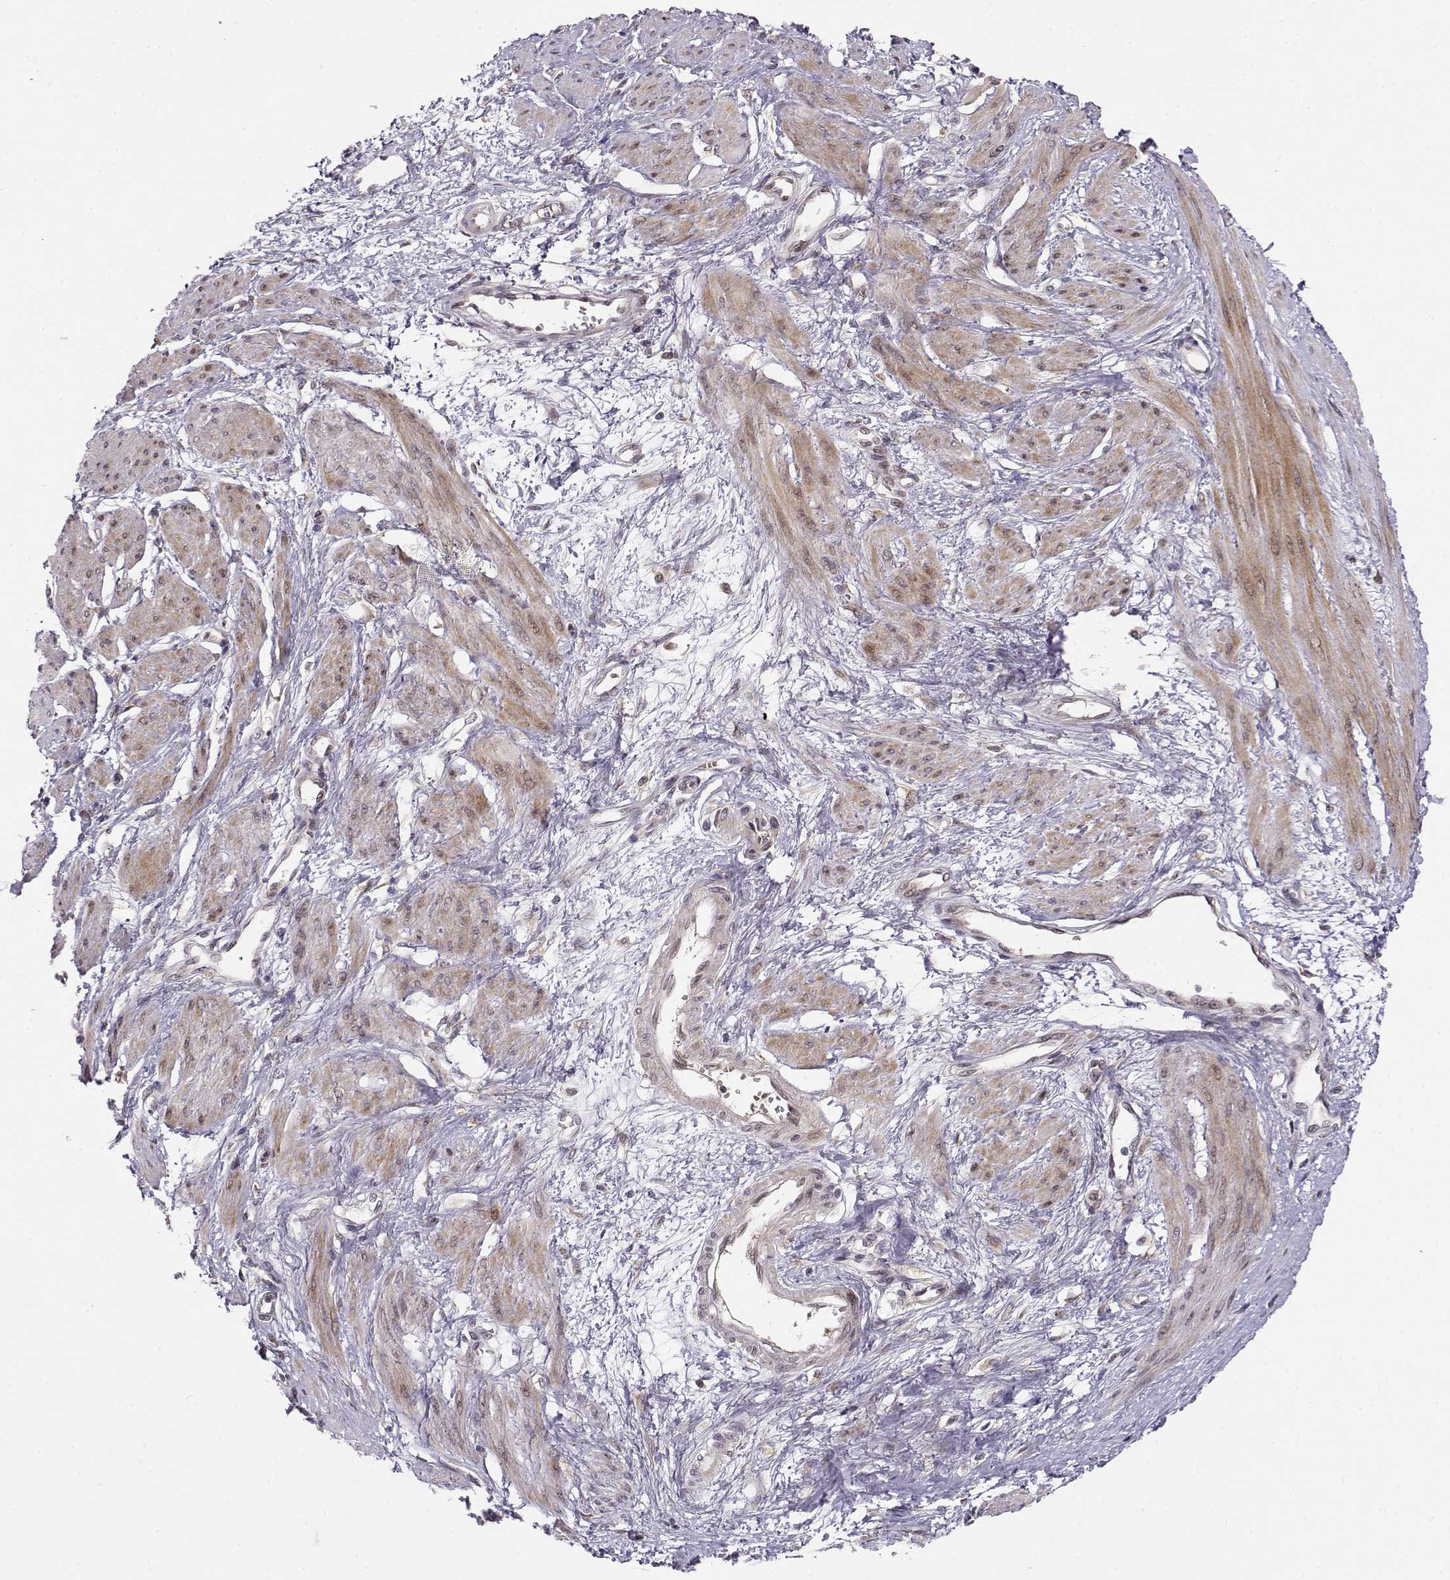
{"staining": {"intensity": "moderate", "quantity": "<25%", "location": "cytoplasmic/membranous"}, "tissue": "smooth muscle", "cell_type": "Smooth muscle cells", "image_type": "normal", "snomed": [{"axis": "morphology", "description": "Normal tissue, NOS"}, {"axis": "topography", "description": "Smooth muscle"}, {"axis": "topography", "description": "Uterus"}], "caption": "A brown stain highlights moderate cytoplasmic/membranous positivity of a protein in smooth muscle cells of benign smooth muscle. (DAB IHC, brown staining for protein, blue staining for nuclei).", "gene": "ERGIC2", "patient": {"sex": "female", "age": 39}}